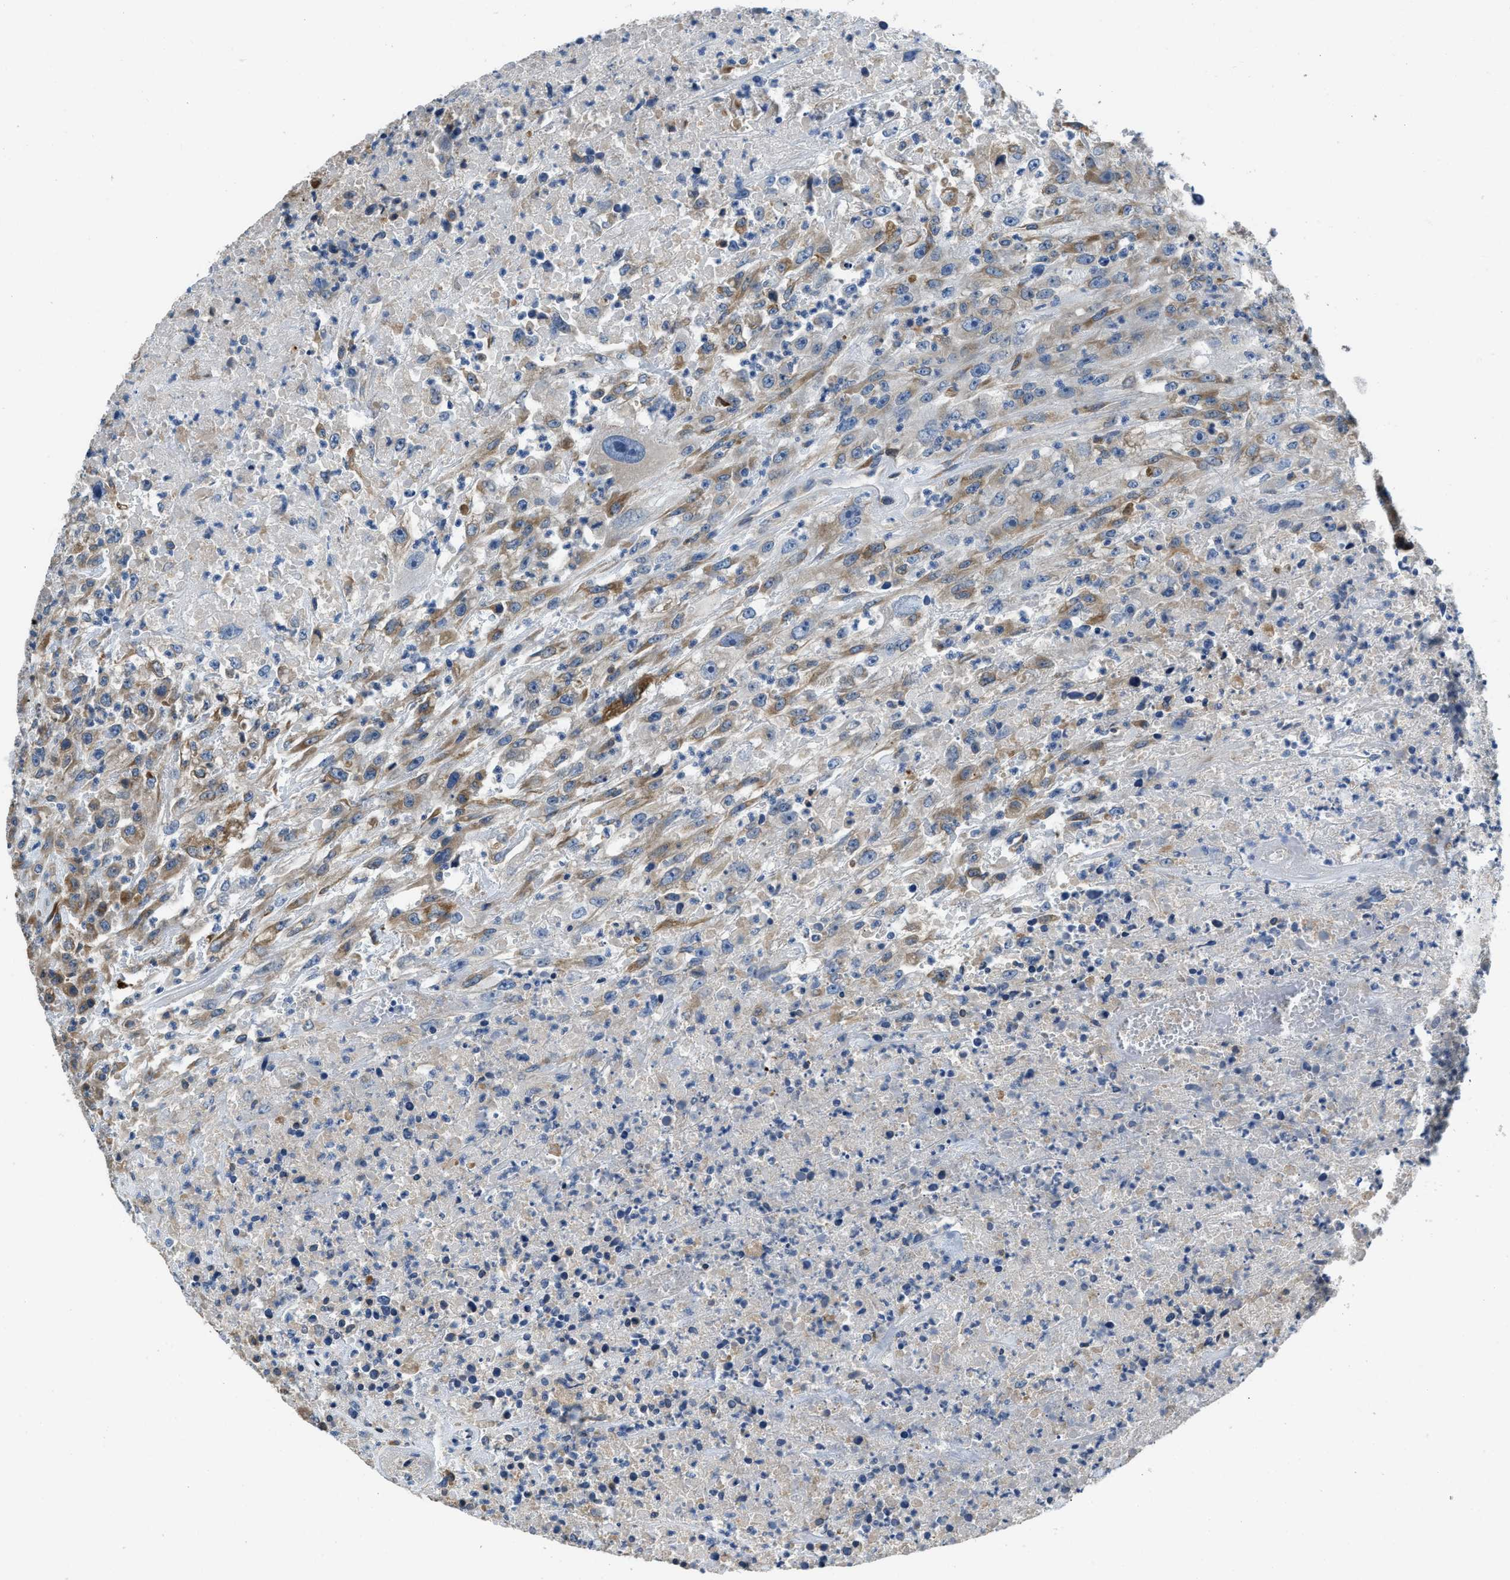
{"staining": {"intensity": "moderate", "quantity": ">75%", "location": "cytoplasmic/membranous"}, "tissue": "urothelial cancer", "cell_type": "Tumor cells", "image_type": "cancer", "snomed": [{"axis": "morphology", "description": "Urothelial carcinoma, High grade"}, {"axis": "topography", "description": "Urinary bladder"}], "caption": "Urothelial cancer stained with DAB IHC exhibits medium levels of moderate cytoplasmic/membranous staining in approximately >75% of tumor cells.", "gene": "GGCX", "patient": {"sex": "male", "age": 46}}